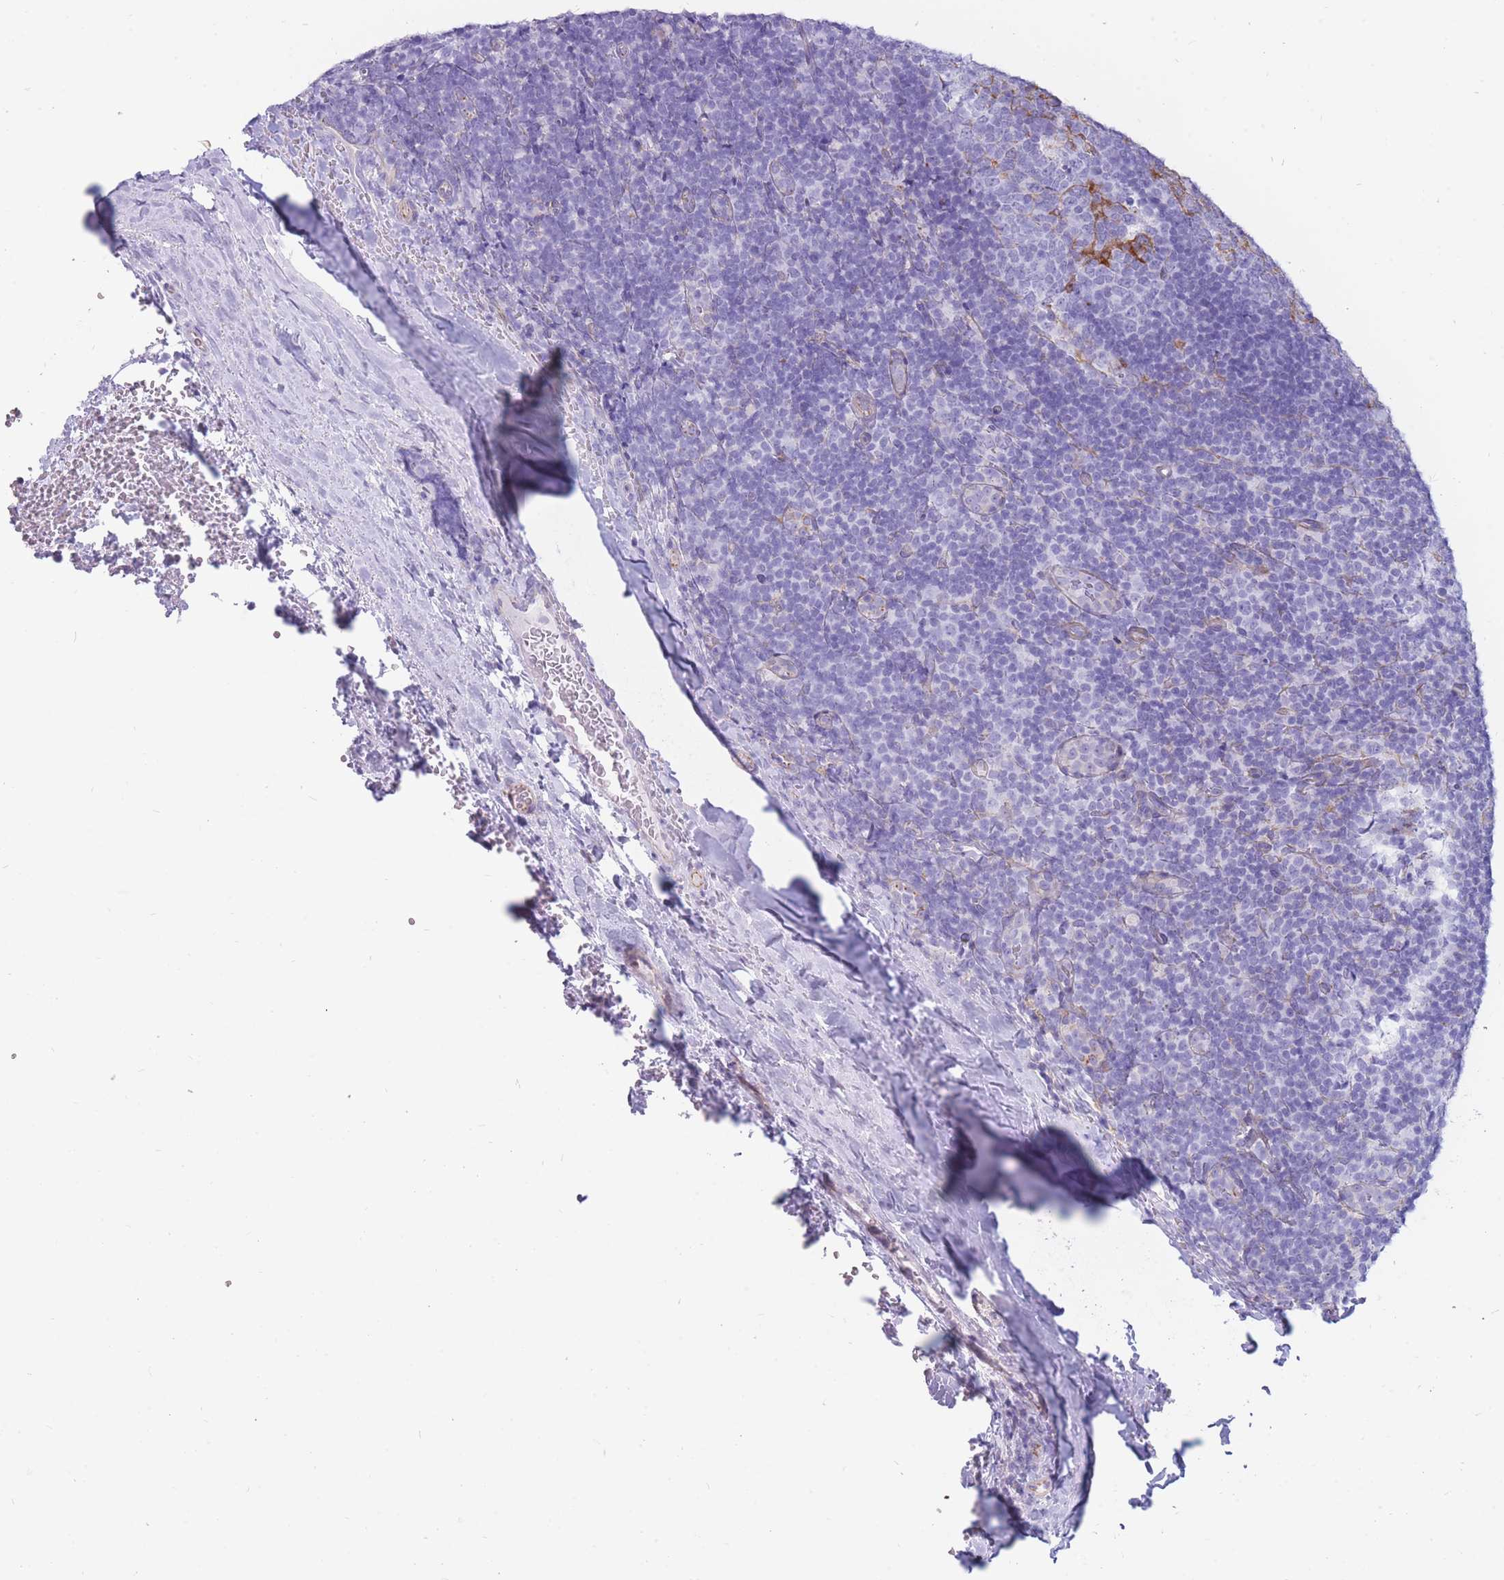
{"staining": {"intensity": "negative", "quantity": "none", "location": "none"}, "tissue": "tonsil", "cell_type": "Germinal center cells", "image_type": "normal", "snomed": [{"axis": "morphology", "description": "Normal tissue, NOS"}, {"axis": "topography", "description": "Tonsil"}], "caption": "Micrograph shows no significant protein staining in germinal center cells of normal tonsil. (Immunohistochemistry (ihc), brightfield microscopy, high magnification).", "gene": "MTSS2", "patient": {"sex": "male", "age": 17}}